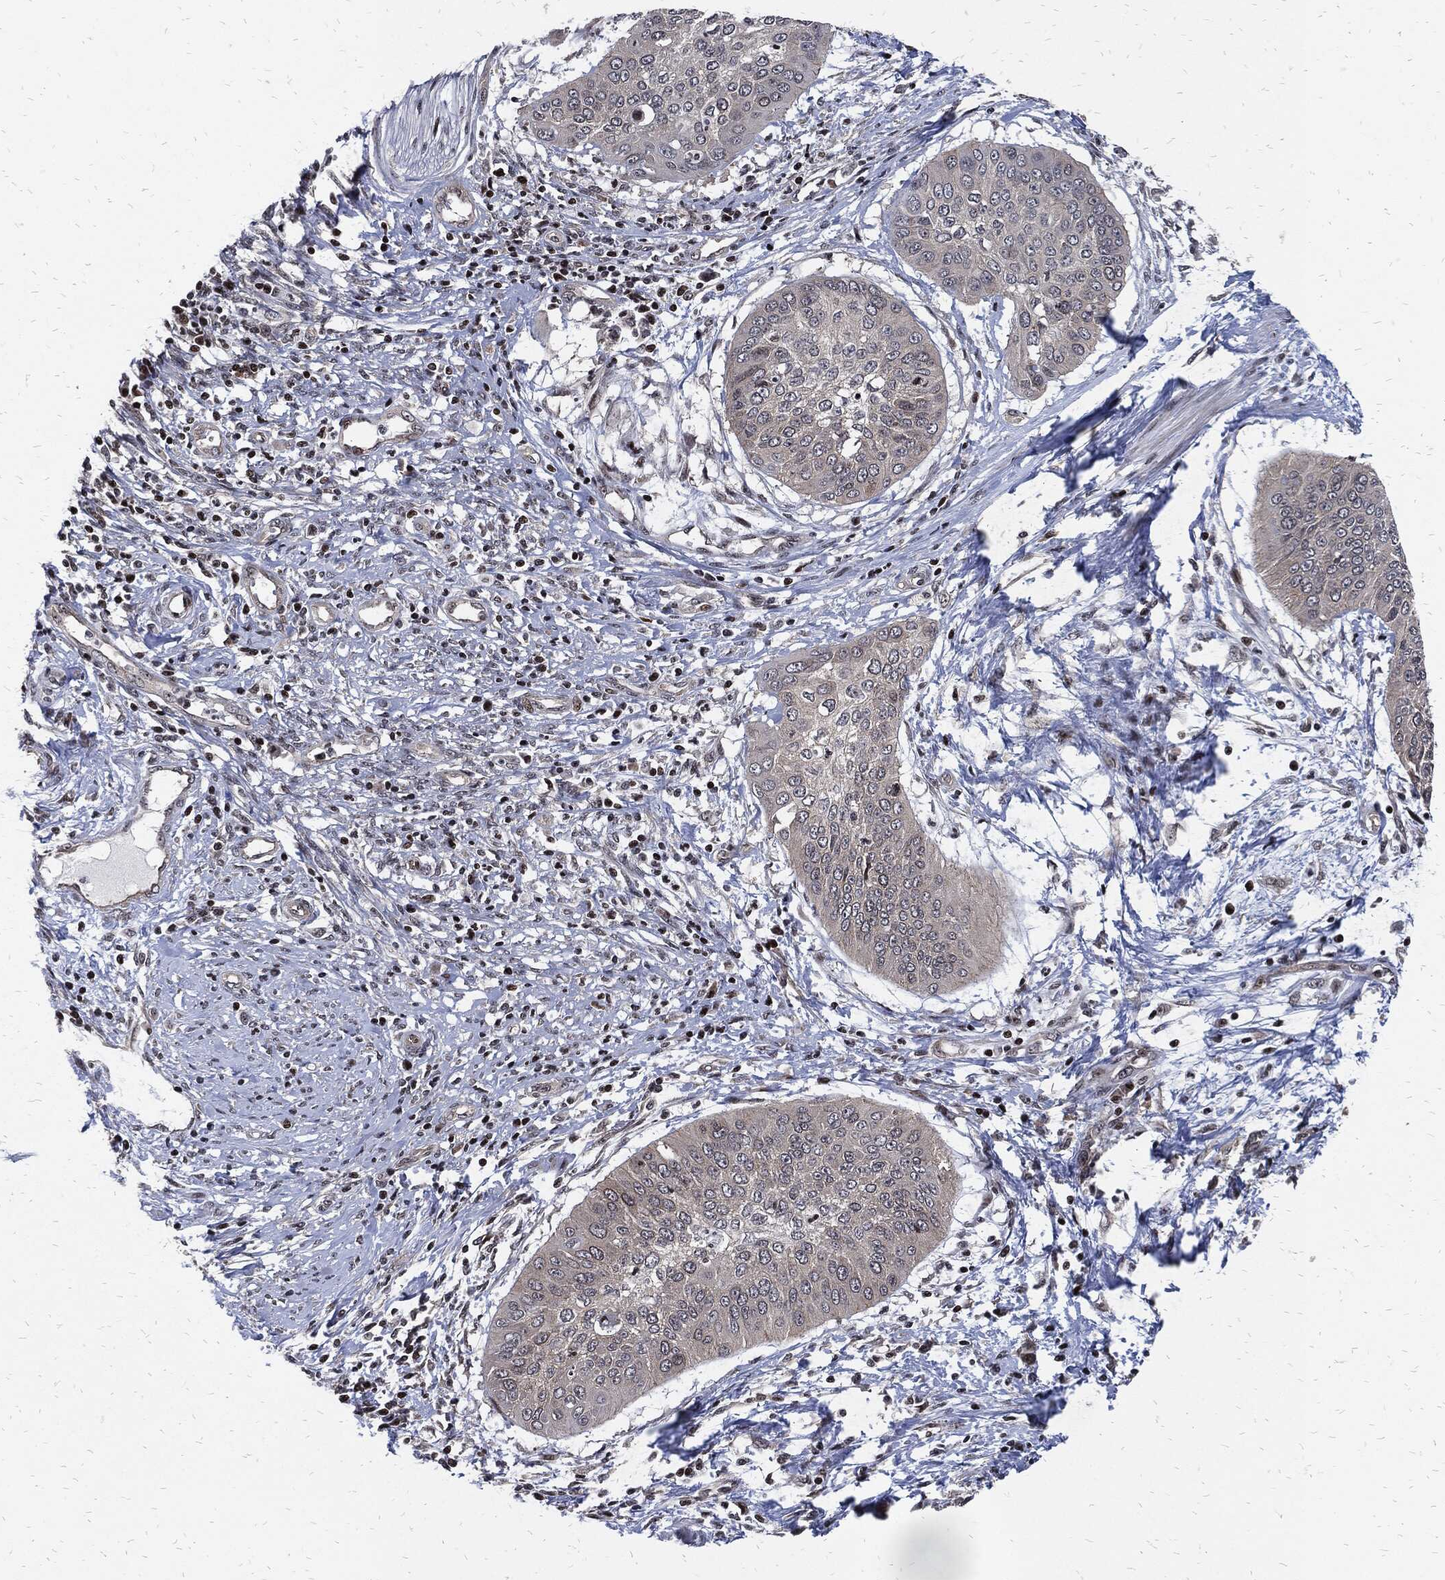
{"staining": {"intensity": "negative", "quantity": "none", "location": "none"}, "tissue": "cervical cancer", "cell_type": "Tumor cells", "image_type": "cancer", "snomed": [{"axis": "morphology", "description": "Normal tissue, NOS"}, {"axis": "morphology", "description": "Squamous cell carcinoma, NOS"}, {"axis": "topography", "description": "Cervix"}], "caption": "Protein analysis of cervical cancer shows no significant staining in tumor cells. (Brightfield microscopy of DAB (3,3'-diaminobenzidine) immunohistochemistry (IHC) at high magnification).", "gene": "ZNF775", "patient": {"sex": "female", "age": 39}}